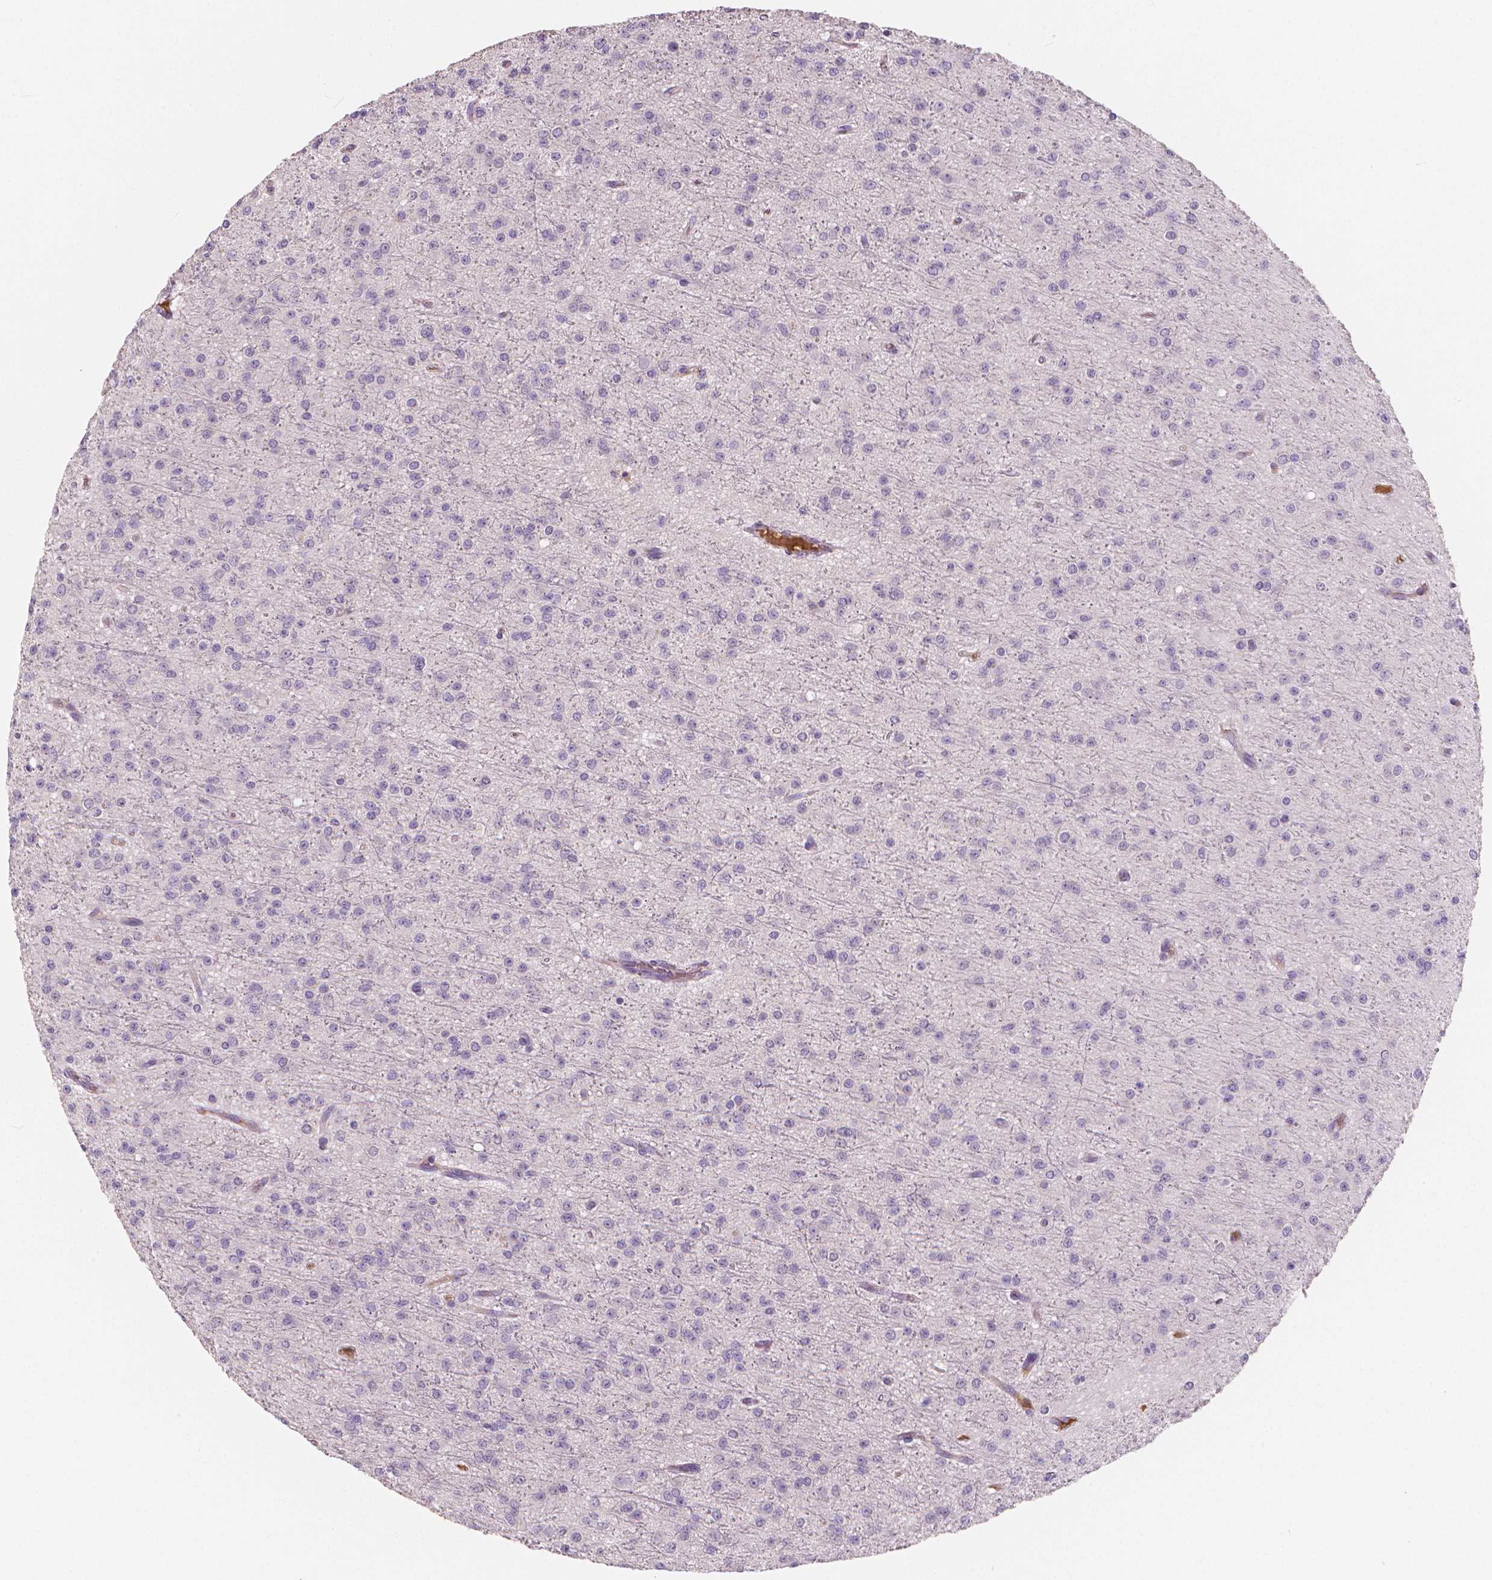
{"staining": {"intensity": "negative", "quantity": "none", "location": "none"}, "tissue": "glioma", "cell_type": "Tumor cells", "image_type": "cancer", "snomed": [{"axis": "morphology", "description": "Glioma, malignant, Low grade"}, {"axis": "topography", "description": "Brain"}], "caption": "Malignant low-grade glioma was stained to show a protein in brown. There is no significant staining in tumor cells. (DAB (3,3'-diaminobenzidine) immunohistochemistry, high magnification).", "gene": "APOA4", "patient": {"sex": "male", "age": 27}}